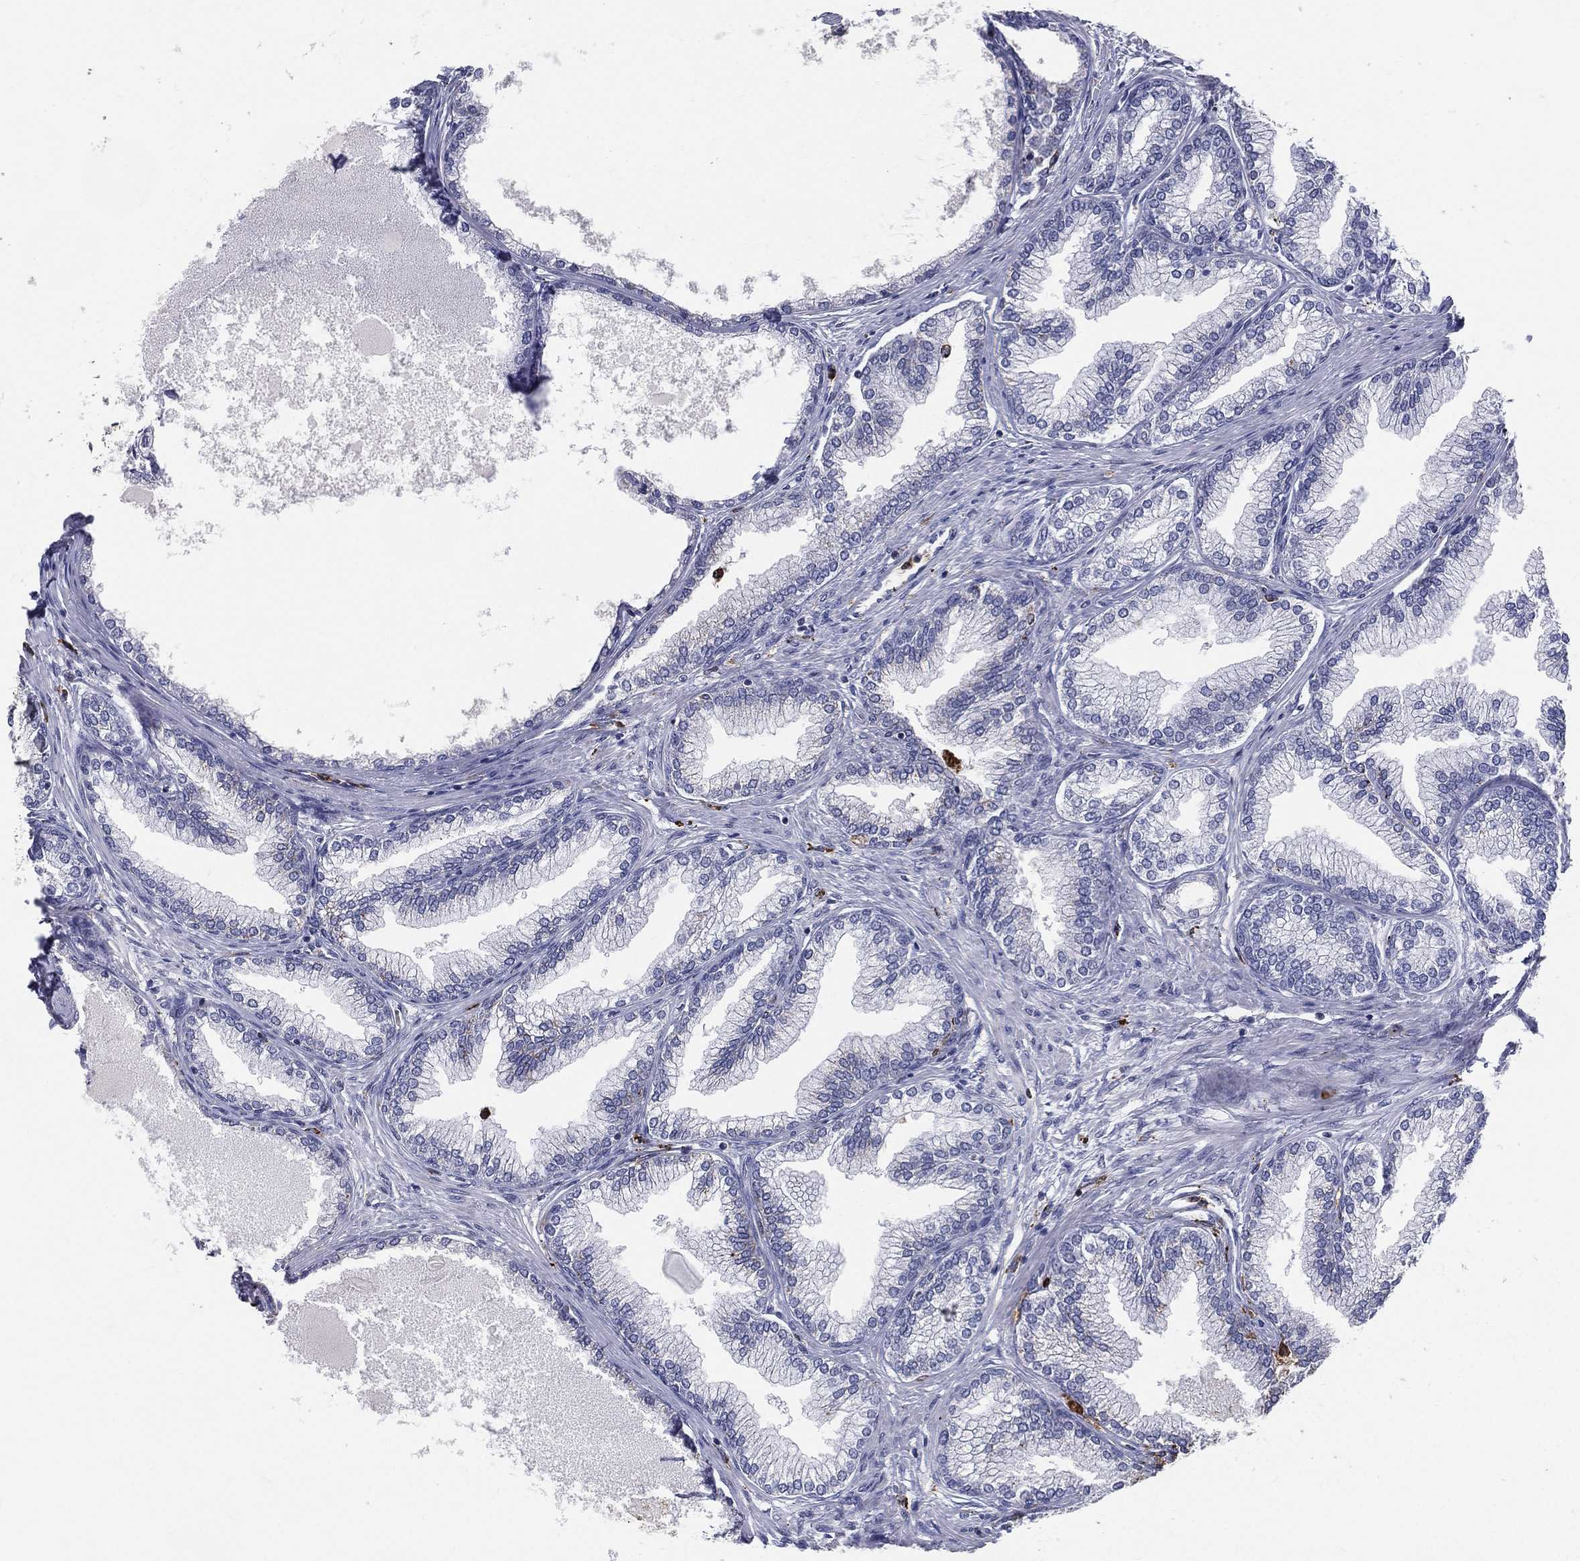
{"staining": {"intensity": "negative", "quantity": "none", "location": "none"}, "tissue": "prostate", "cell_type": "Glandular cells", "image_type": "normal", "snomed": [{"axis": "morphology", "description": "Normal tissue, NOS"}, {"axis": "topography", "description": "Prostate"}], "caption": "This photomicrograph is of normal prostate stained with immunohistochemistry (IHC) to label a protein in brown with the nuclei are counter-stained blue. There is no positivity in glandular cells.", "gene": "EVI2B", "patient": {"sex": "male", "age": 72}}